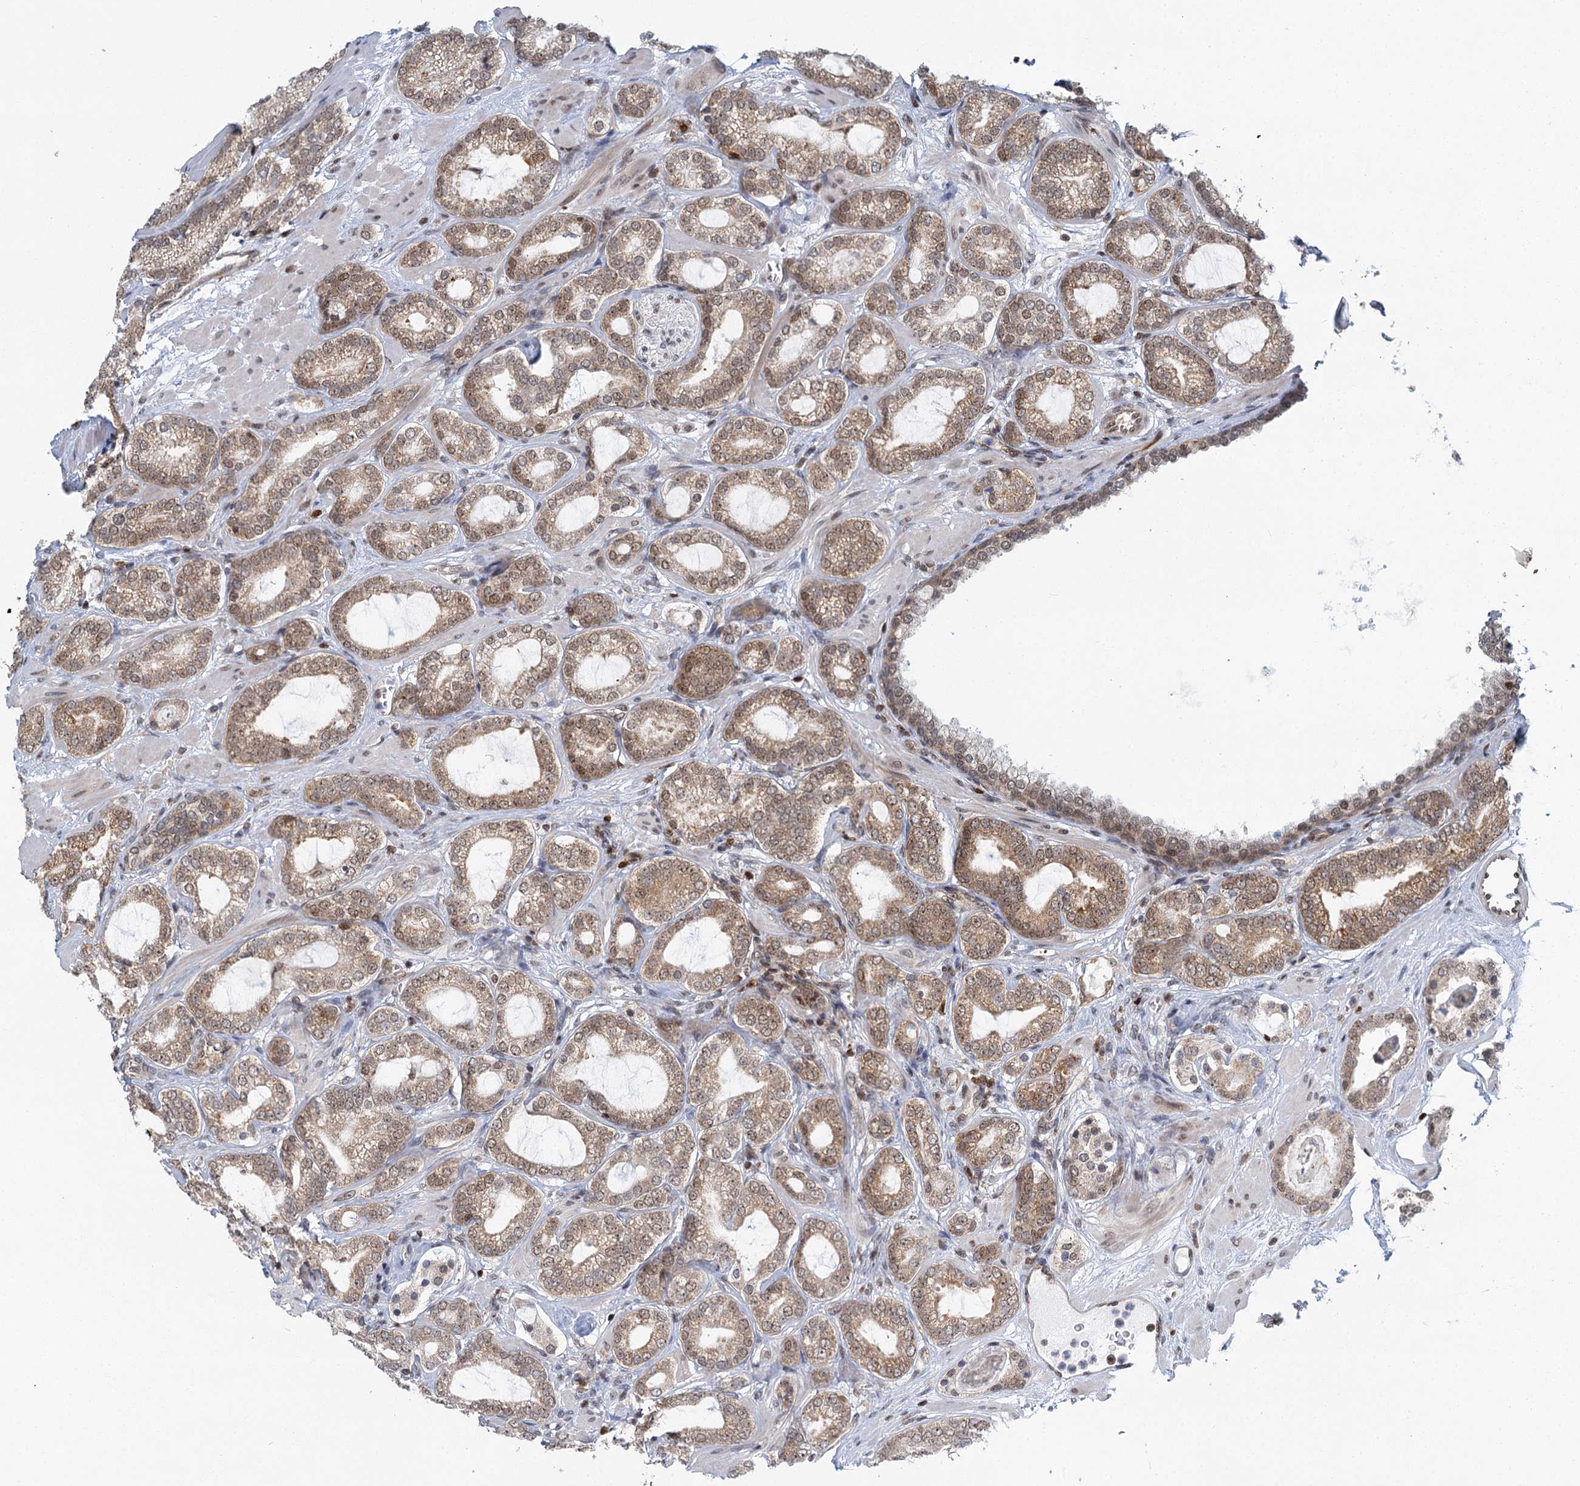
{"staining": {"intensity": "moderate", "quantity": ">75%", "location": "cytoplasmic/membranous,nuclear"}, "tissue": "prostate cancer", "cell_type": "Tumor cells", "image_type": "cancer", "snomed": [{"axis": "morphology", "description": "Adenocarcinoma, High grade"}, {"axis": "topography", "description": "Prostate"}], "caption": "Prostate cancer (adenocarcinoma (high-grade)) was stained to show a protein in brown. There is medium levels of moderate cytoplasmic/membranous and nuclear positivity in approximately >75% of tumor cells.", "gene": "GPATCH11", "patient": {"sex": "male", "age": 60}}